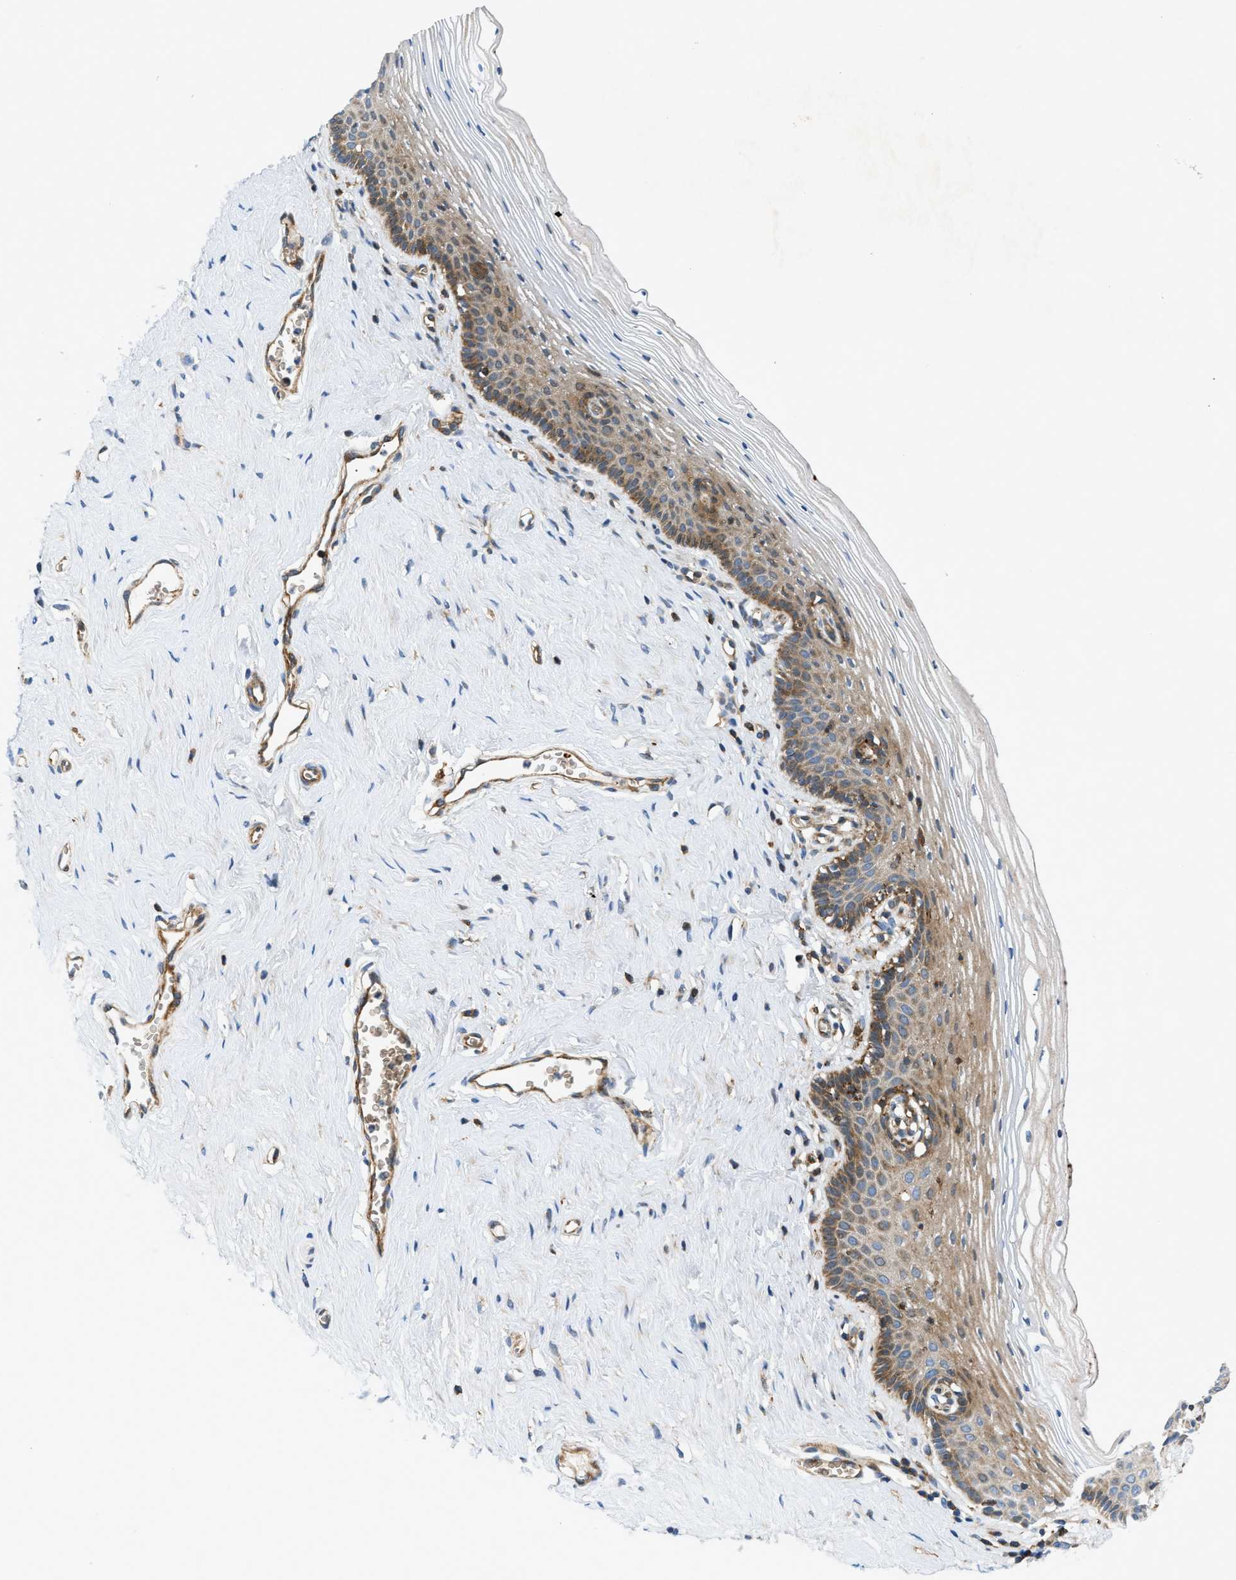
{"staining": {"intensity": "moderate", "quantity": "25%-75%", "location": "cytoplasmic/membranous"}, "tissue": "vagina", "cell_type": "Squamous epithelial cells", "image_type": "normal", "snomed": [{"axis": "morphology", "description": "Normal tissue, NOS"}, {"axis": "topography", "description": "Vagina"}], "caption": "Immunohistochemical staining of unremarkable human vagina exhibits moderate cytoplasmic/membranous protein staining in about 25%-75% of squamous epithelial cells.", "gene": "DHODH", "patient": {"sex": "female", "age": 32}}